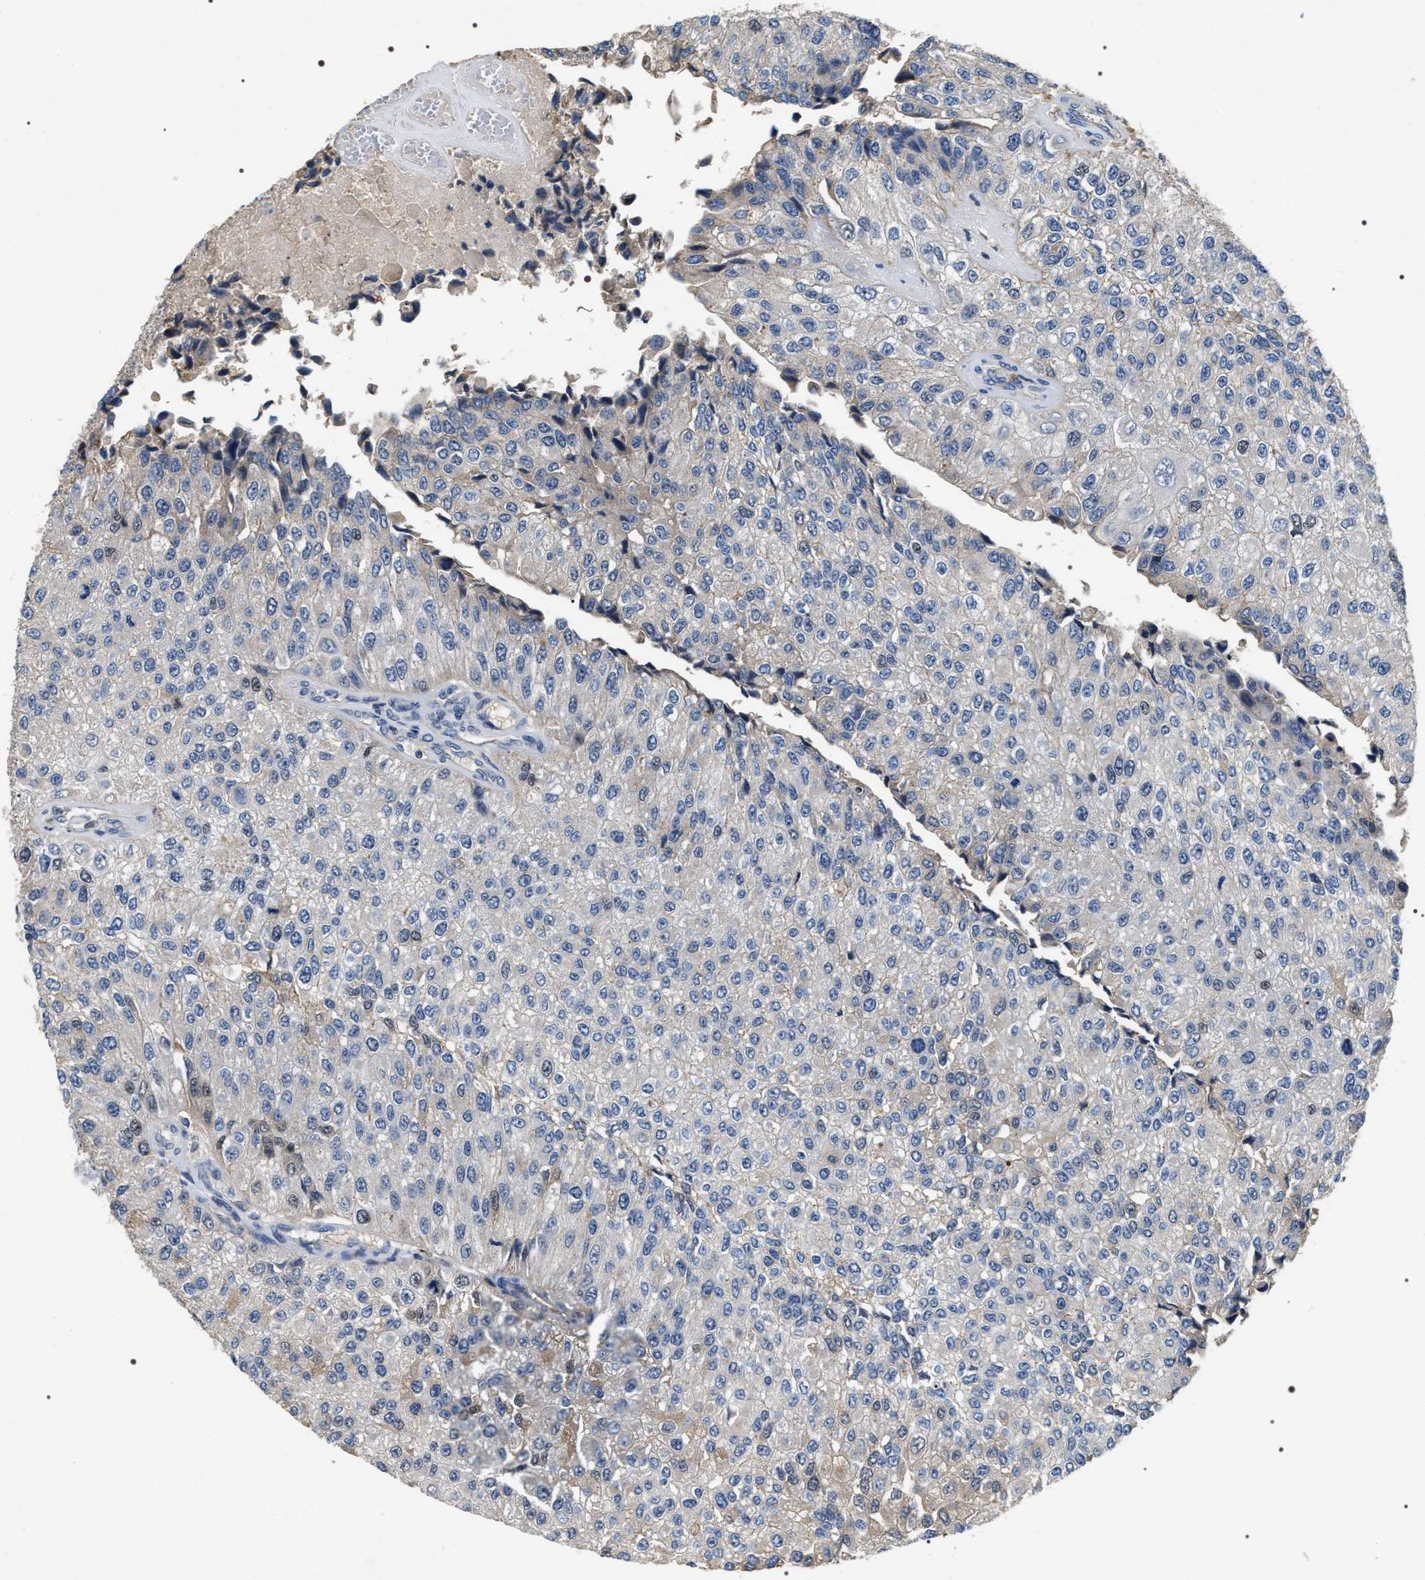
{"staining": {"intensity": "weak", "quantity": "<25%", "location": "nuclear"}, "tissue": "urothelial cancer", "cell_type": "Tumor cells", "image_type": "cancer", "snomed": [{"axis": "morphology", "description": "Urothelial carcinoma, High grade"}, {"axis": "topography", "description": "Kidney"}, {"axis": "topography", "description": "Urinary bladder"}], "caption": "Tumor cells show no significant positivity in urothelial carcinoma (high-grade).", "gene": "C7orf25", "patient": {"sex": "male", "age": 77}}